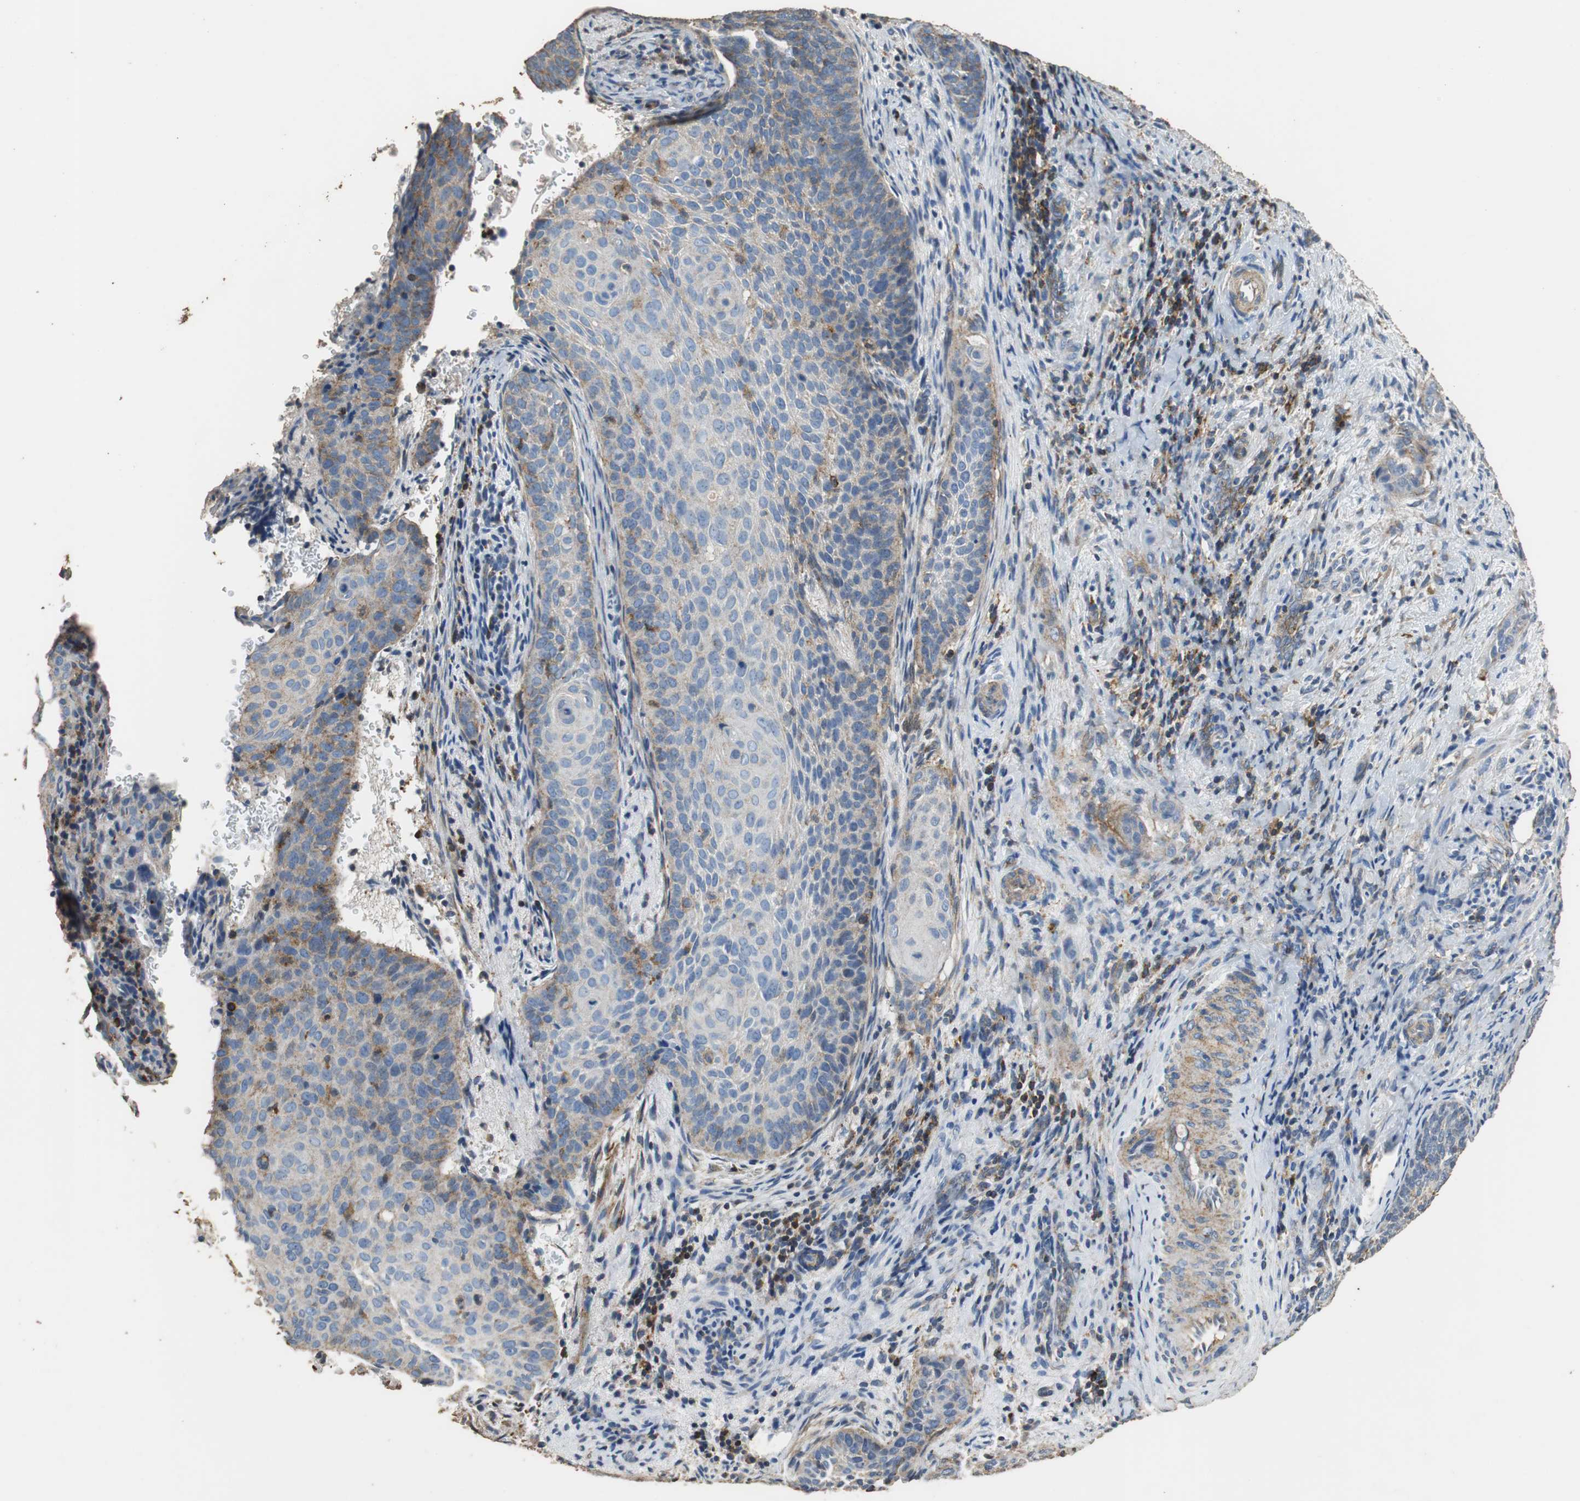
{"staining": {"intensity": "weak", "quantity": "<25%", "location": "cytoplasmic/membranous"}, "tissue": "cervical cancer", "cell_type": "Tumor cells", "image_type": "cancer", "snomed": [{"axis": "morphology", "description": "Squamous cell carcinoma, NOS"}, {"axis": "topography", "description": "Cervix"}], "caption": "This is an immunohistochemistry (IHC) micrograph of human cervical squamous cell carcinoma. There is no expression in tumor cells.", "gene": "PRKRA", "patient": {"sex": "female", "age": 33}}